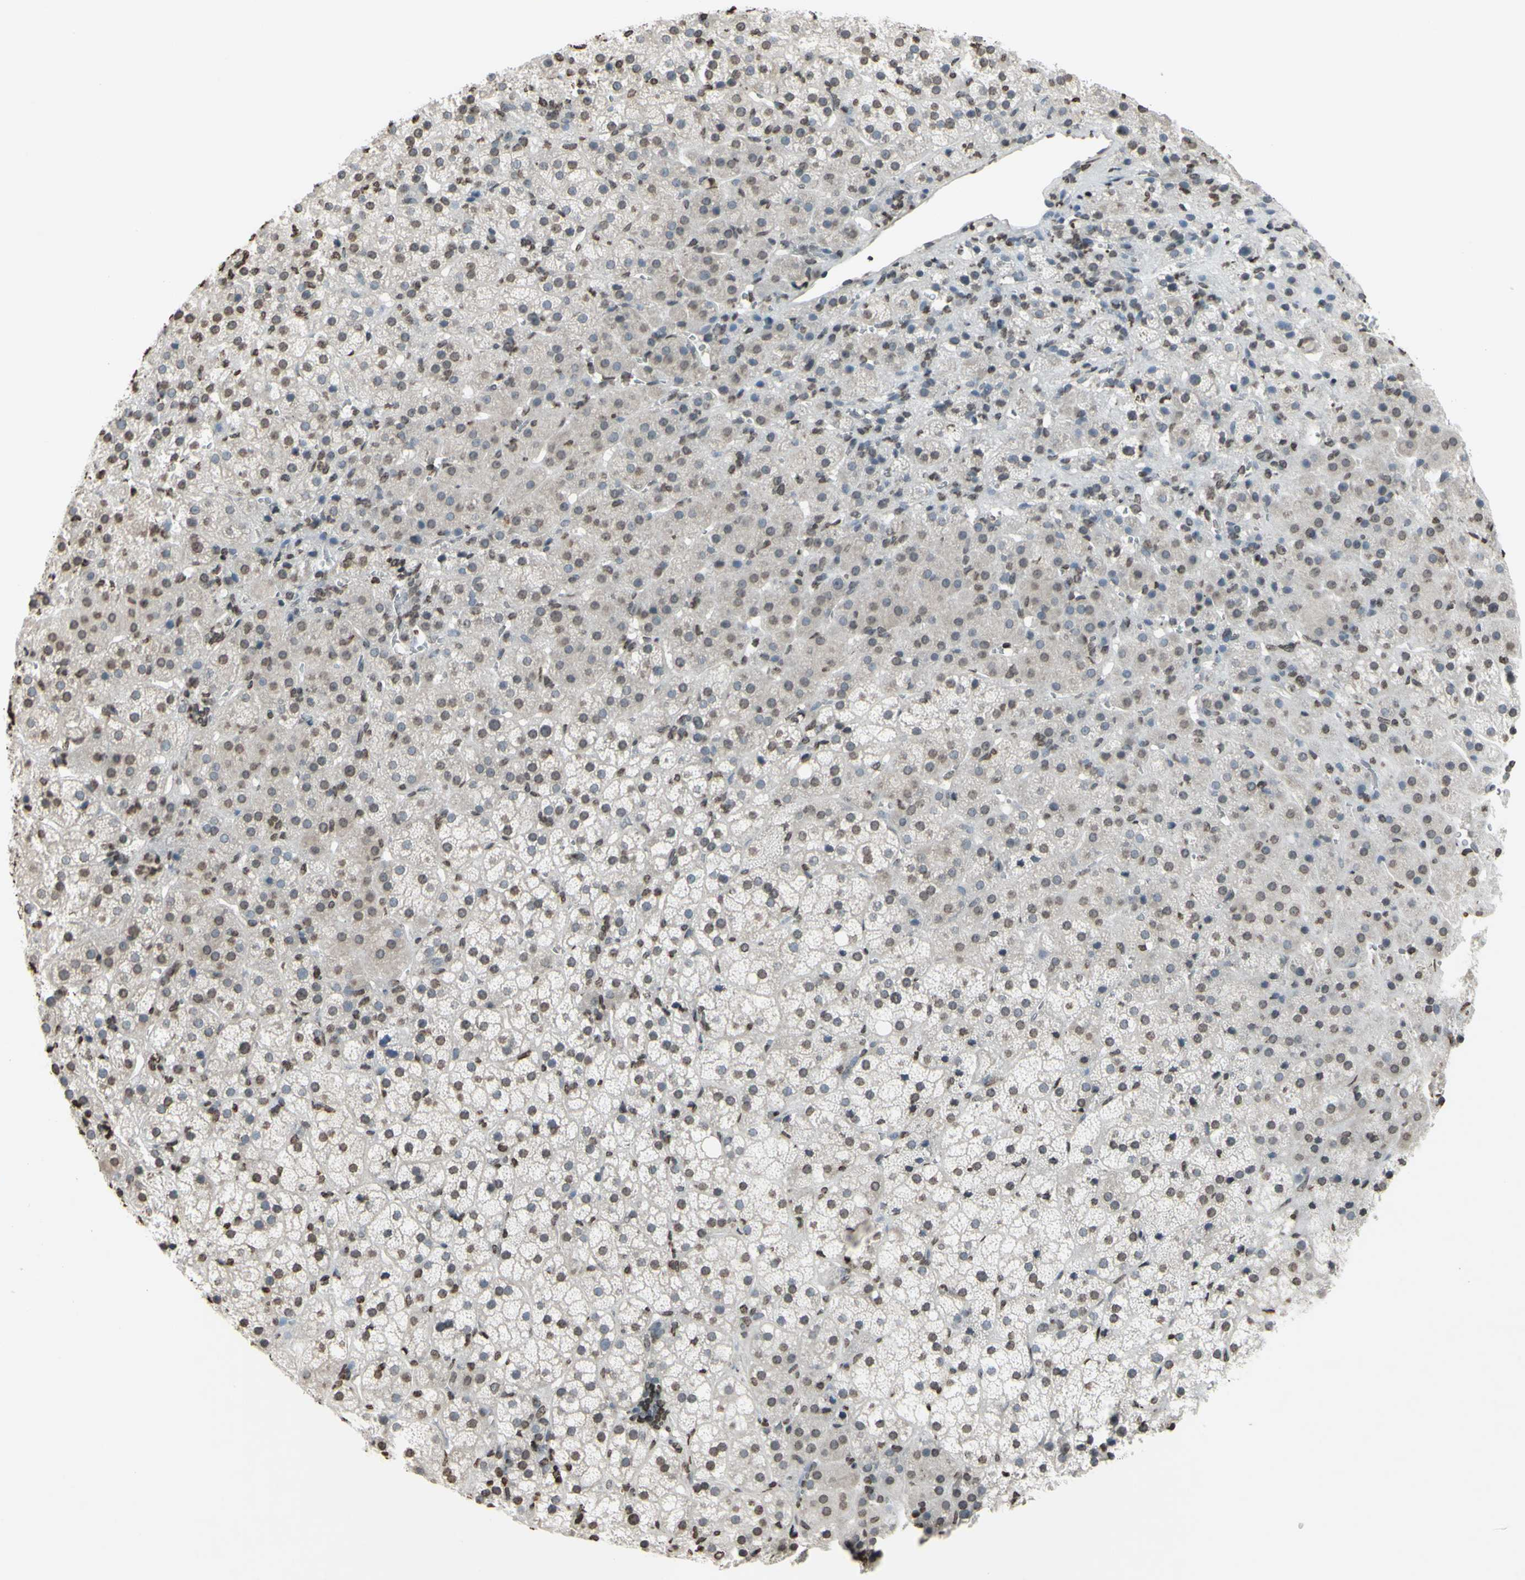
{"staining": {"intensity": "weak", "quantity": "25%-75%", "location": "cytoplasmic/membranous"}, "tissue": "adrenal gland", "cell_type": "Glandular cells", "image_type": "normal", "snomed": [{"axis": "morphology", "description": "Normal tissue, NOS"}, {"axis": "topography", "description": "Adrenal gland"}], "caption": "Immunohistochemistry (IHC) photomicrograph of benign adrenal gland: adrenal gland stained using immunohistochemistry (IHC) displays low levels of weak protein expression localized specifically in the cytoplasmic/membranous of glandular cells, appearing as a cytoplasmic/membranous brown color.", "gene": "CD79B", "patient": {"sex": "female", "age": 57}}